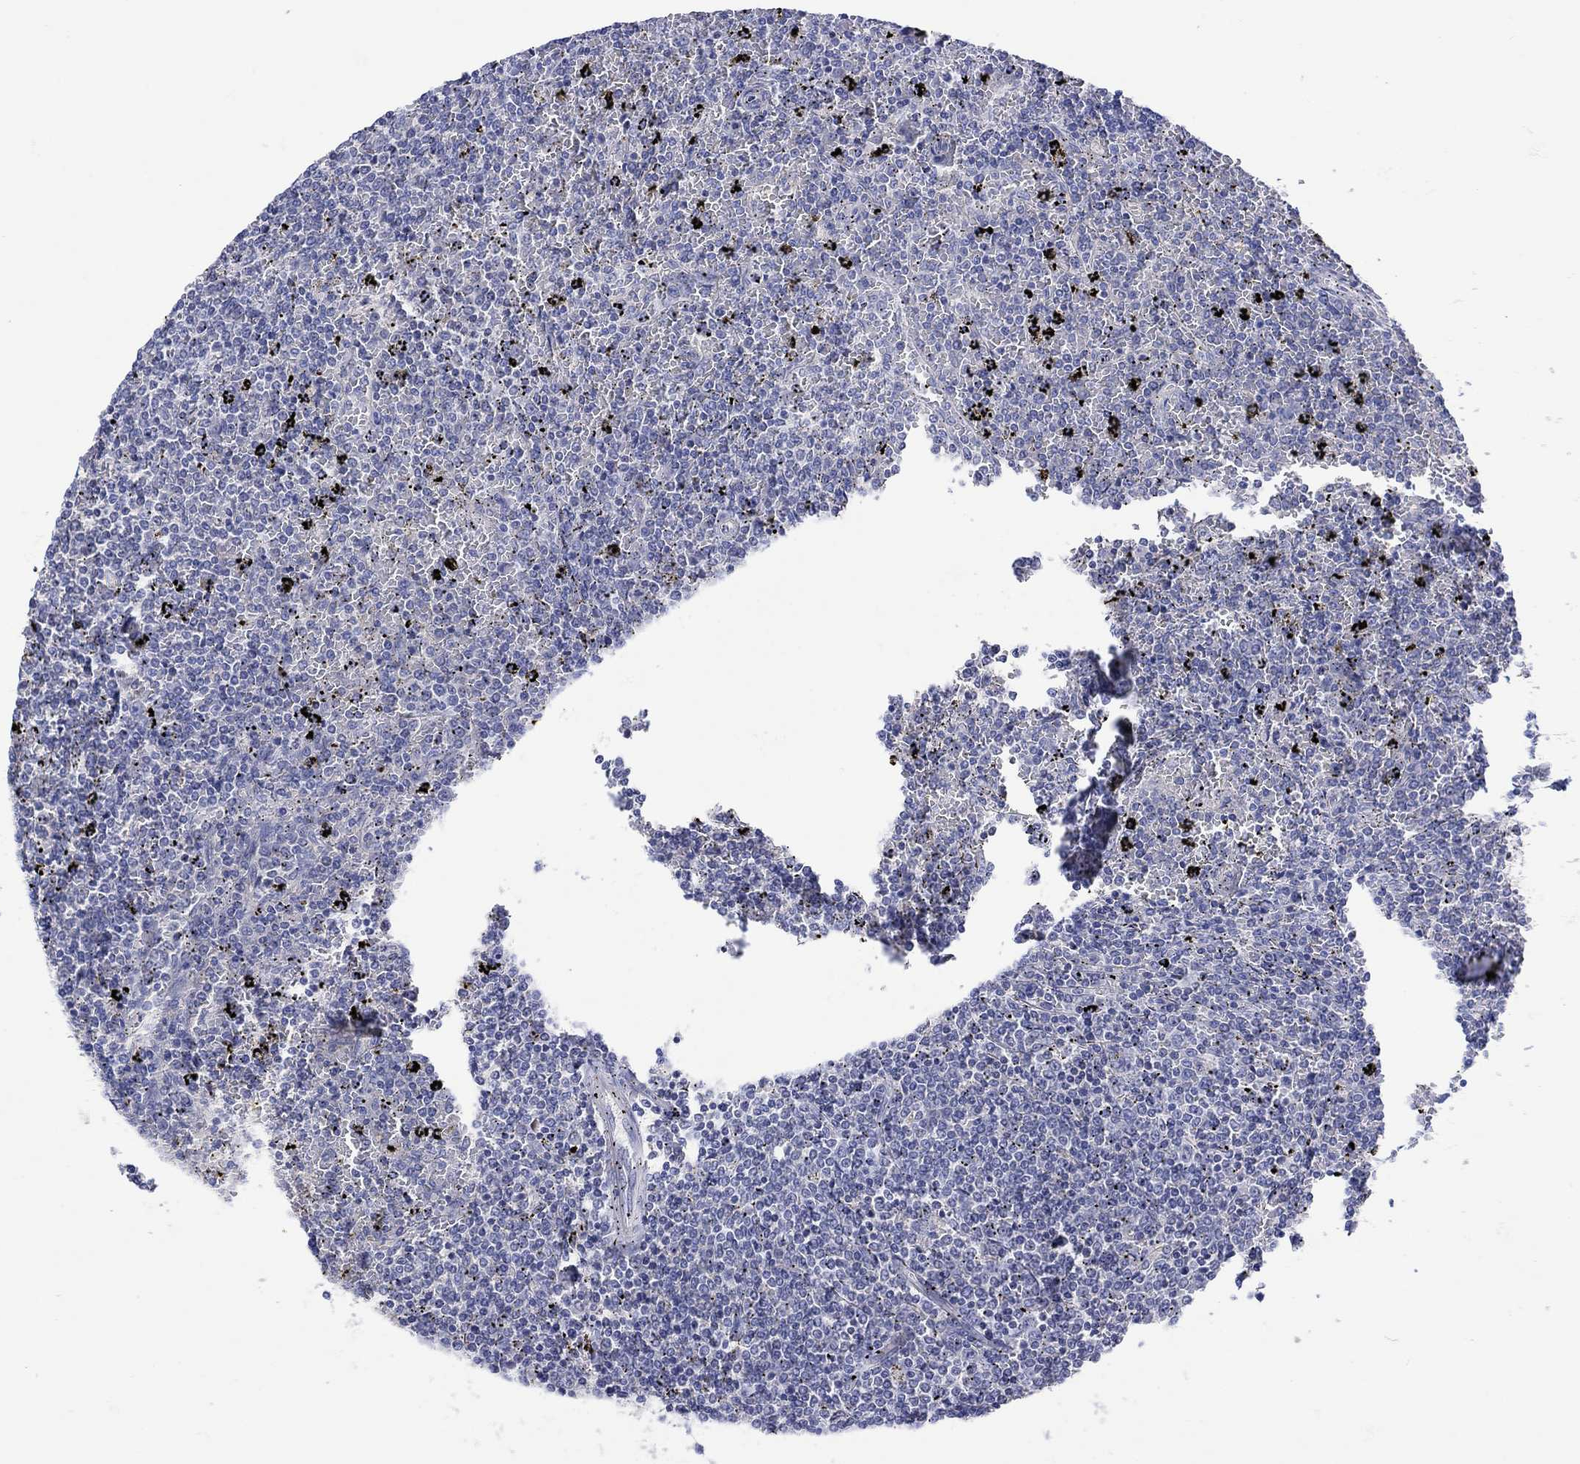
{"staining": {"intensity": "negative", "quantity": "none", "location": "none"}, "tissue": "lymphoma", "cell_type": "Tumor cells", "image_type": "cancer", "snomed": [{"axis": "morphology", "description": "Malignant lymphoma, non-Hodgkin's type, Low grade"}, {"axis": "topography", "description": "Spleen"}], "caption": "This is a image of immunohistochemistry staining of malignant lymphoma, non-Hodgkin's type (low-grade), which shows no expression in tumor cells. (IHC, brightfield microscopy, high magnification).", "gene": "MSI1", "patient": {"sex": "female", "age": 77}}